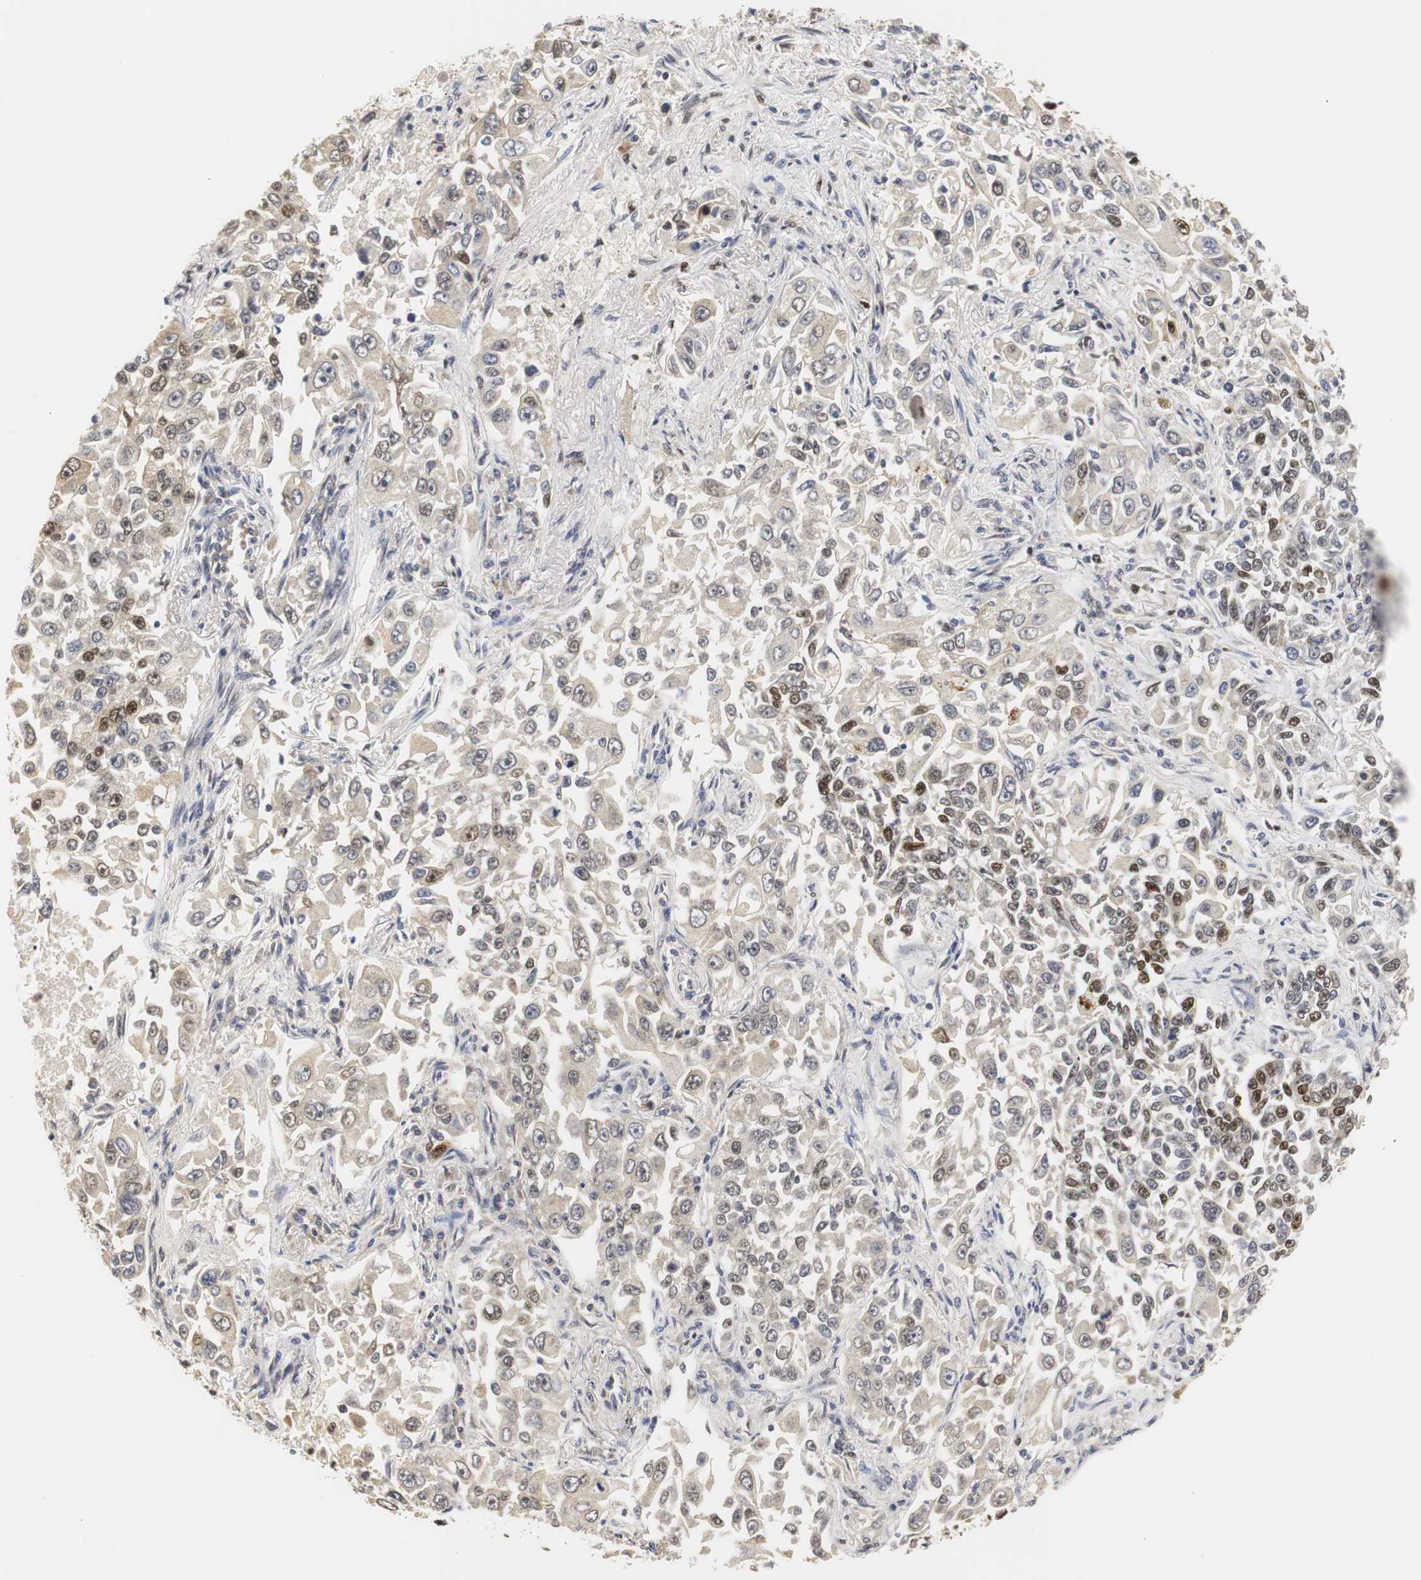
{"staining": {"intensity": "moderate", "quantity": "25%-75%", "location": "cytoplasmic/membranous,nuclear"}, "tissue": "lung cancer", "cell_type": "Tumor cells", "image_type": "cancer", "snomed": [{"axis": "morphology", "description": "Adenocarcinoma, NOS"}, {"axis": "topography", "description": "Lung"}], "caption": "Tumor cells show medium levels of moderate cytoplasmic/membranous and nuclear positivity in about 25%-75% of cells in human lung cancer.", "gene": "ZFC3H1", "patient": {"sex": "male", "age": 84}}